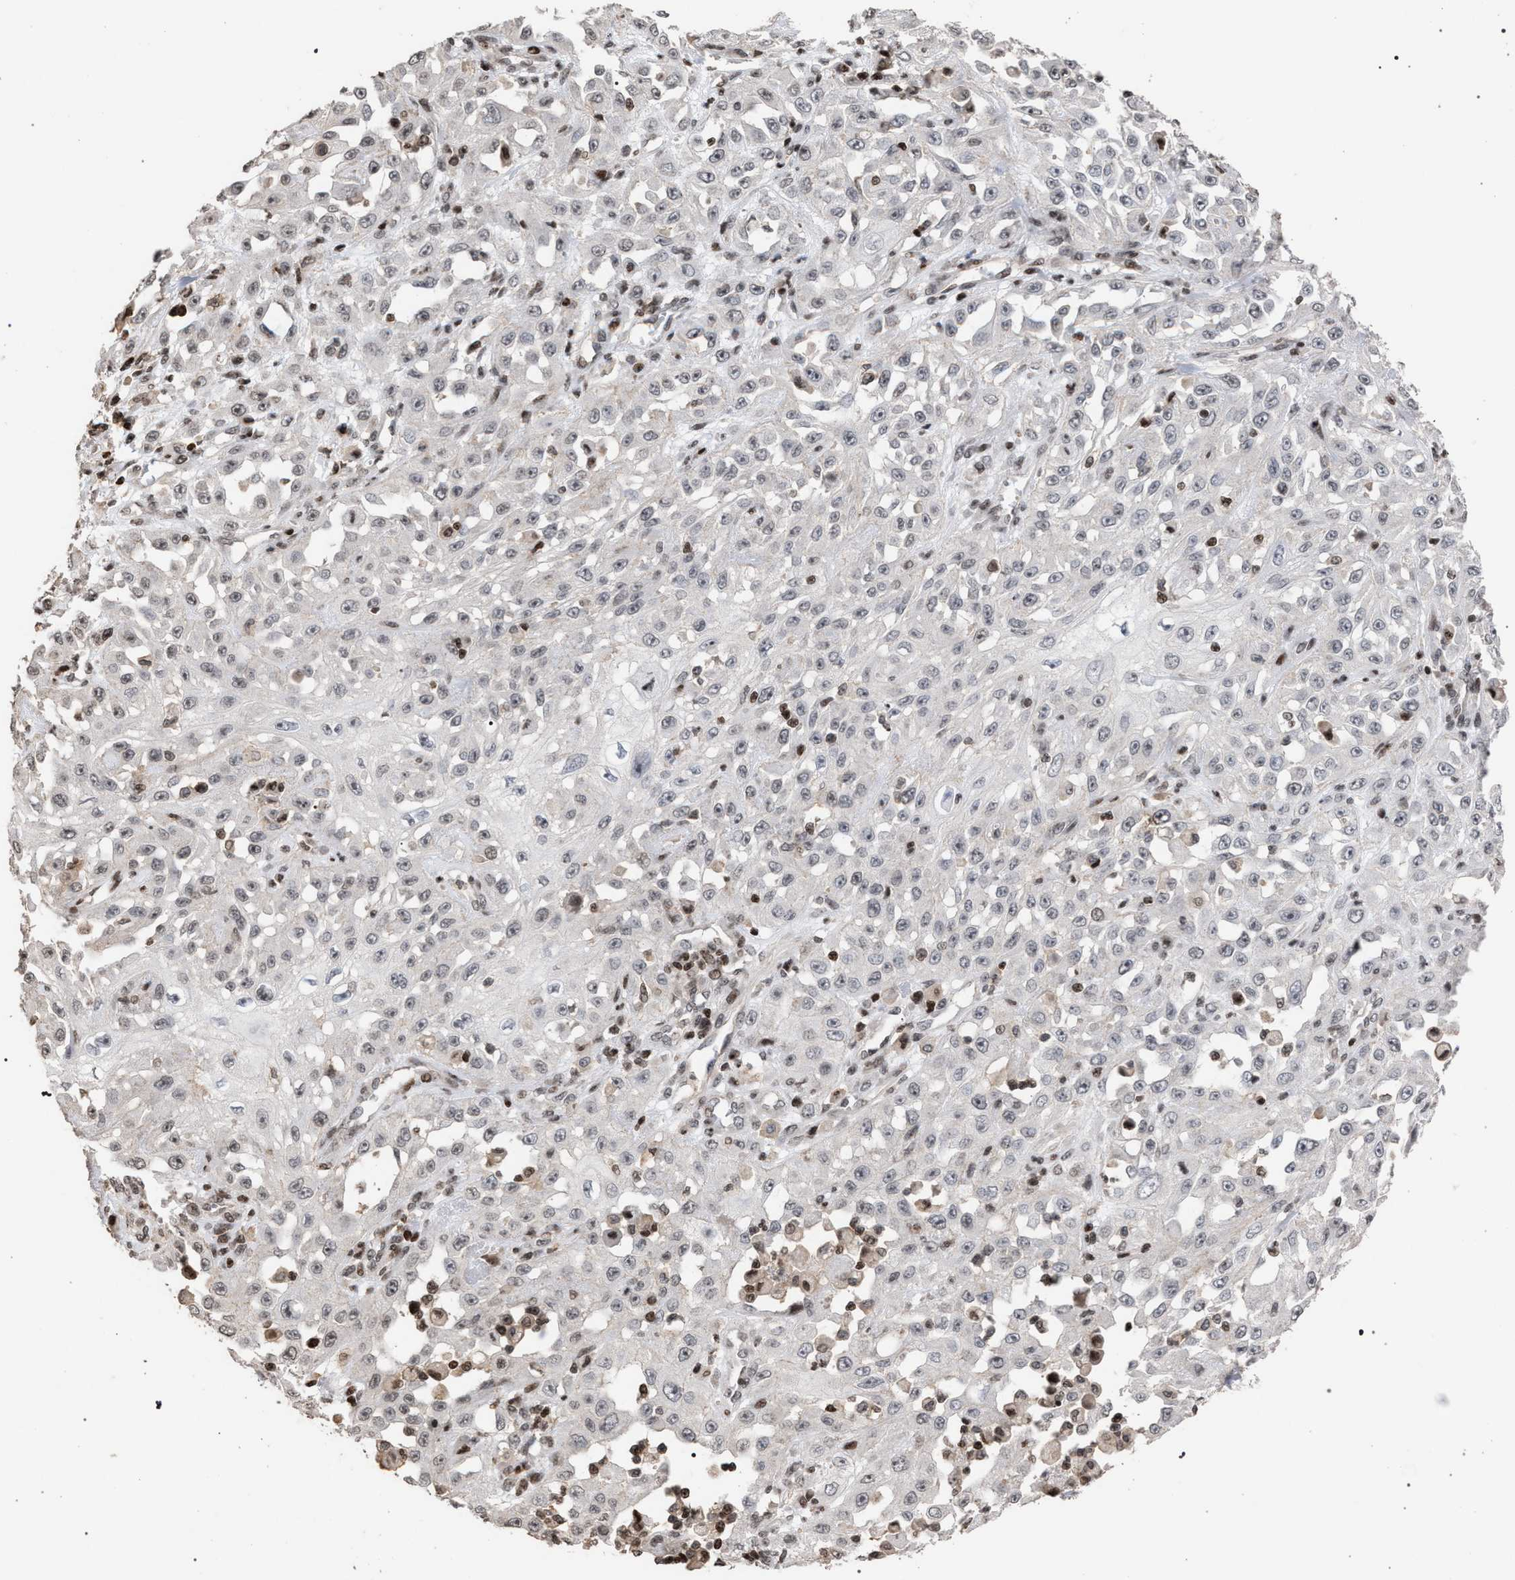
{"staining": {"intensity": "weak", "quantity": "<25%", "location": "nuclear"}, "tissue": "skin cancer", "cell_type": "Tumor cells", "image_type": "cancer", "snomed": [{"axis": "morphology", "description": "Squamous cell carcinoma, NOS"}, {"axis": "morphology", "description": "Squamous cell carcinoma, metastatic, NOS"}, {"axis": "topography", "description": "Skin"}, {"axis": "topography", "description": "Lymph node"}], "caption": "Human skin squamous cell carcinoma stained for a protein using IHC exhibits no staining in tumor cells.", "gene": "FOXD3", "patient": {"sex": "male", "age": 75}}